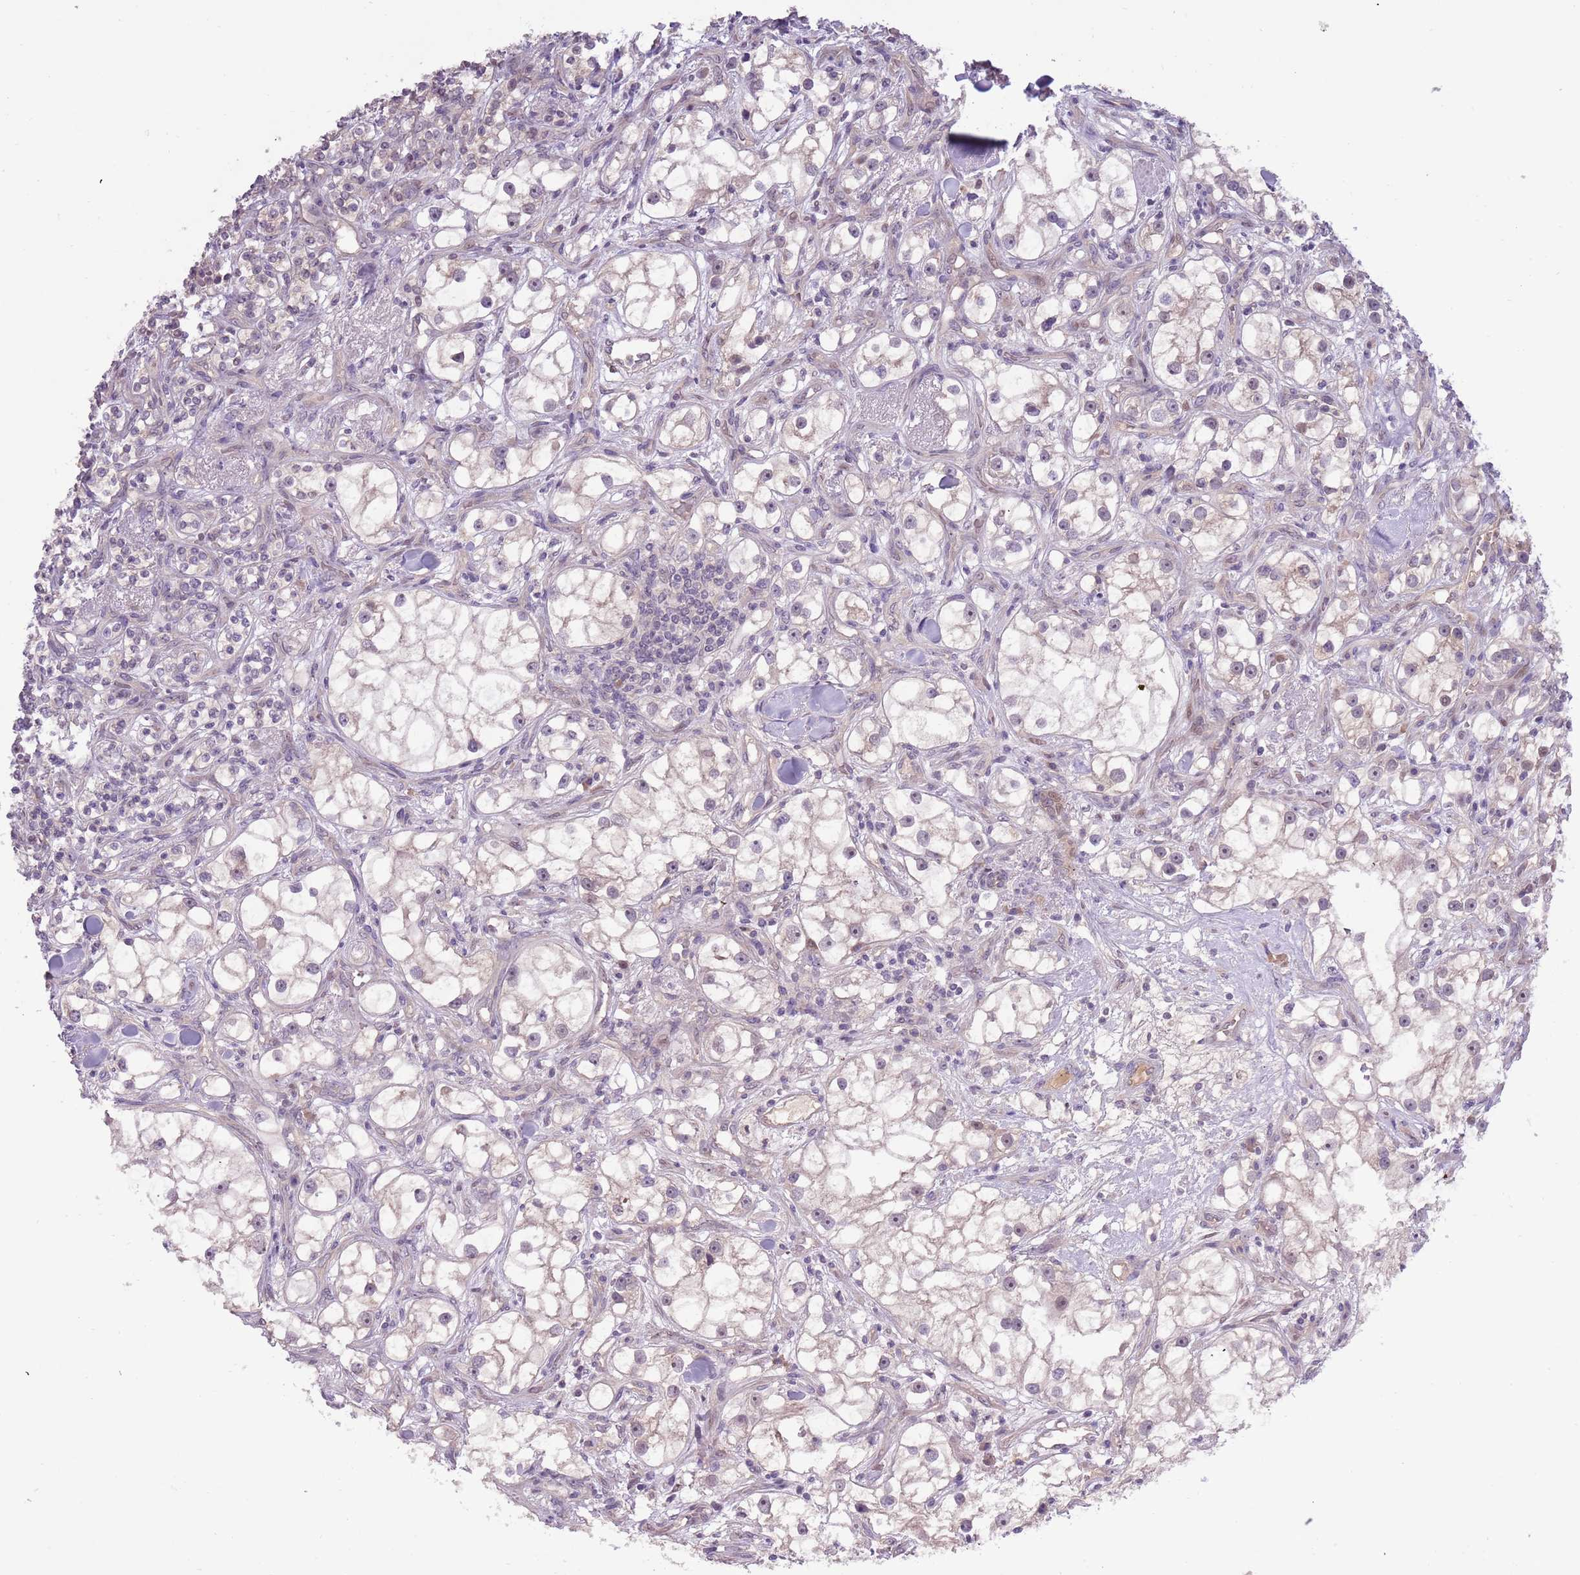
{"staining": {"intensity": "negative", "quantity": "none", "location": "none"}, "tissue": "renal cancer", "cell_type": "Tumor cells", "image_type": "cancer", "snomed": [{"axis": "morphology", "description": "Adenocarcinoma, NOS"}, {"axis": "topography", "description": "Kidney"}], "caption": "IHC histopathology image of neoplastic tissue: renal cancer (adenocarcinoma) stained with DAB (3,3'-diaminobenzidine) reveals no significant protein positivity in tumor cells. The staining is performed using DAB brown chromogen with nuclei counter-stained in using hematoxylin.", "gene": "SHROOM3", "patient": {"sex": "male", "age": 77}}